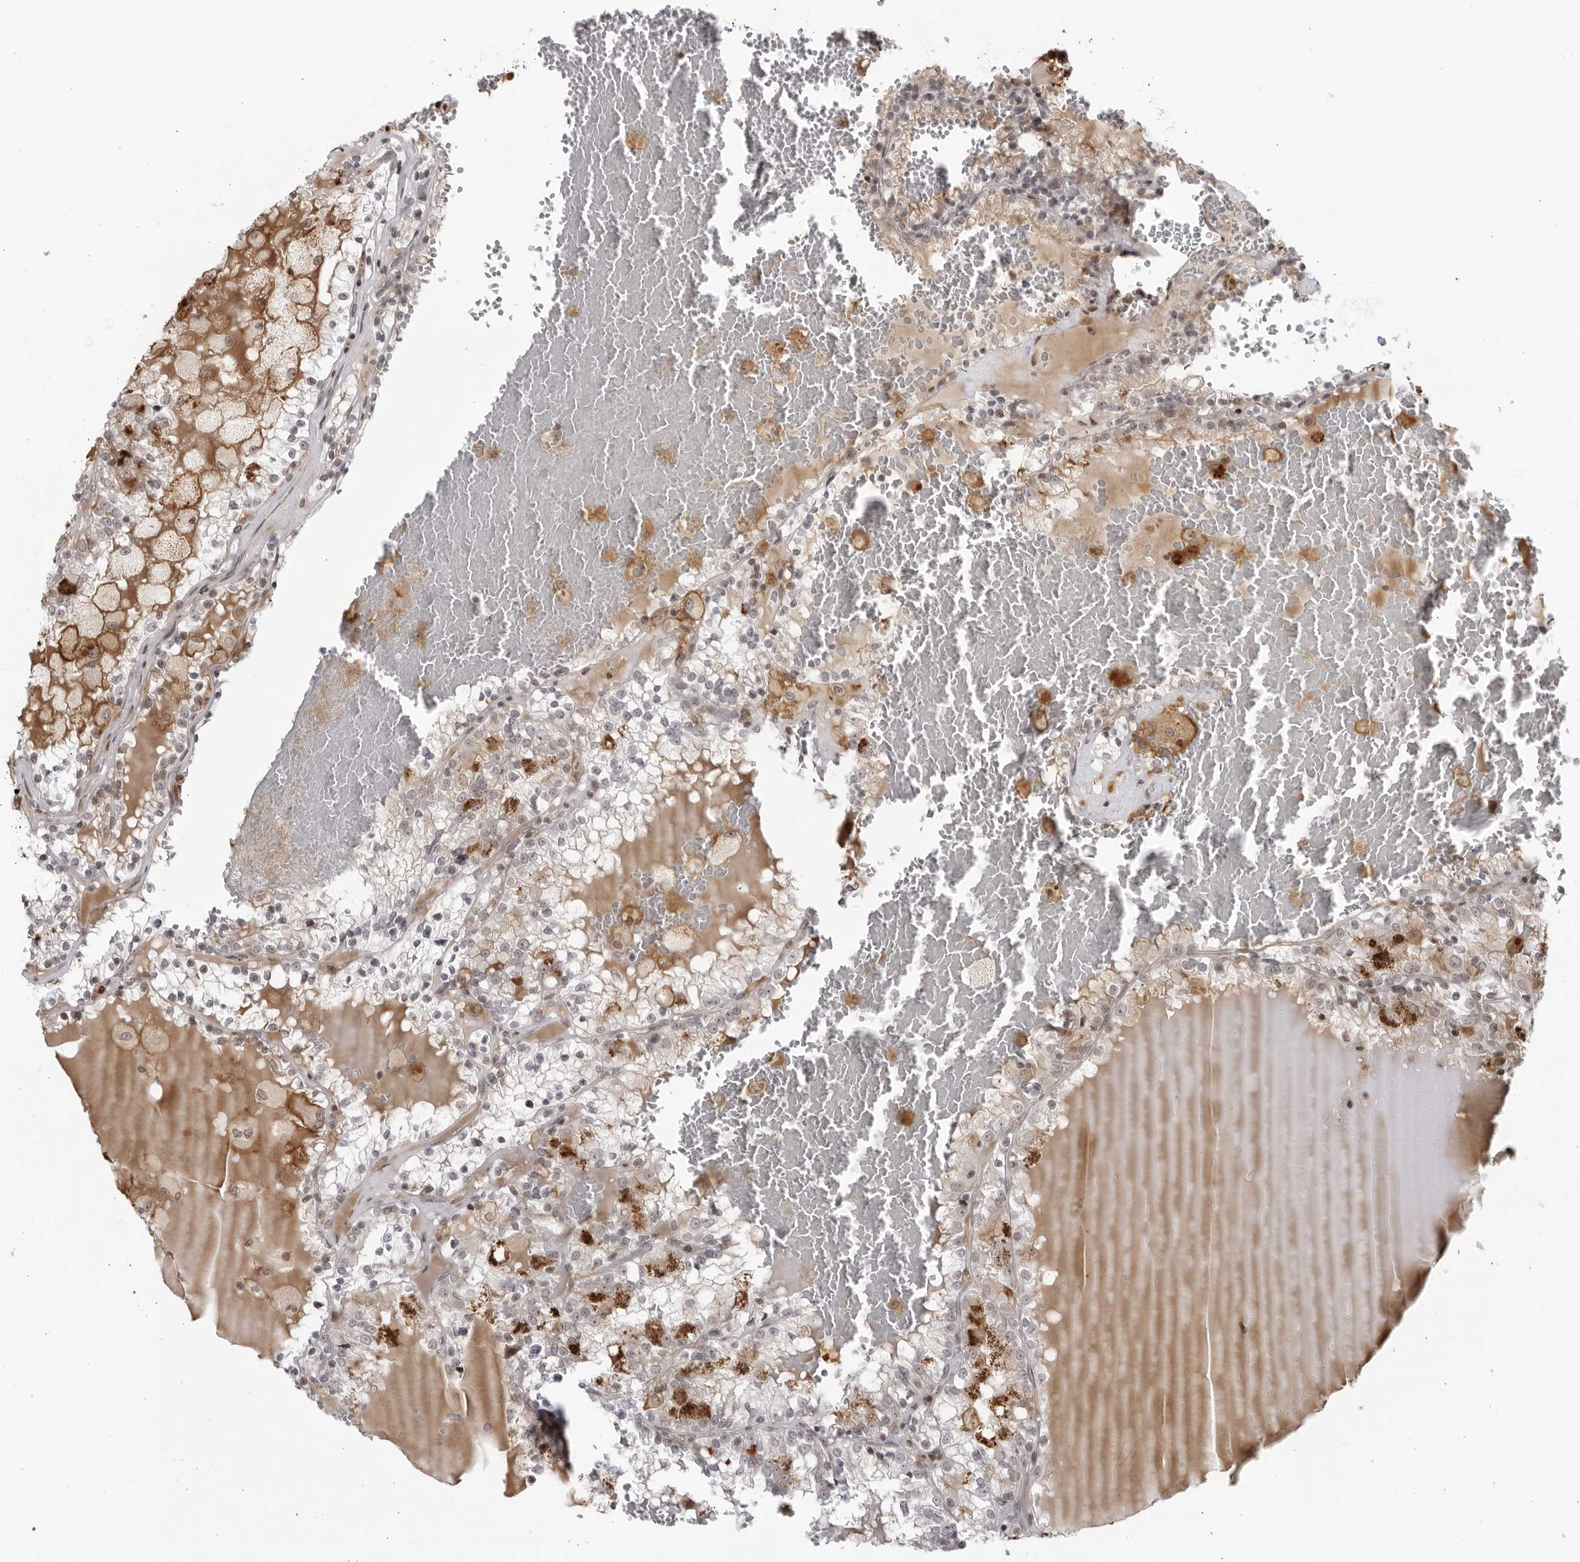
{"staining": {"intensity": "negative", "quantity": "none", "location": "none"}, "tissue": "renal cancer", "cell_type": "Tumor cells", "image_type": "cancer", "snomed": [{"axis": "morphology", "description": "Adenocarcinoma, NOS"}, {"axis": "topography", "description": "Kidney"}], "caption": "Tumor cells show no significant protein expression in renal cancer.", "gene": "DTL", "patient": {"sex": "female", "age": 56}}